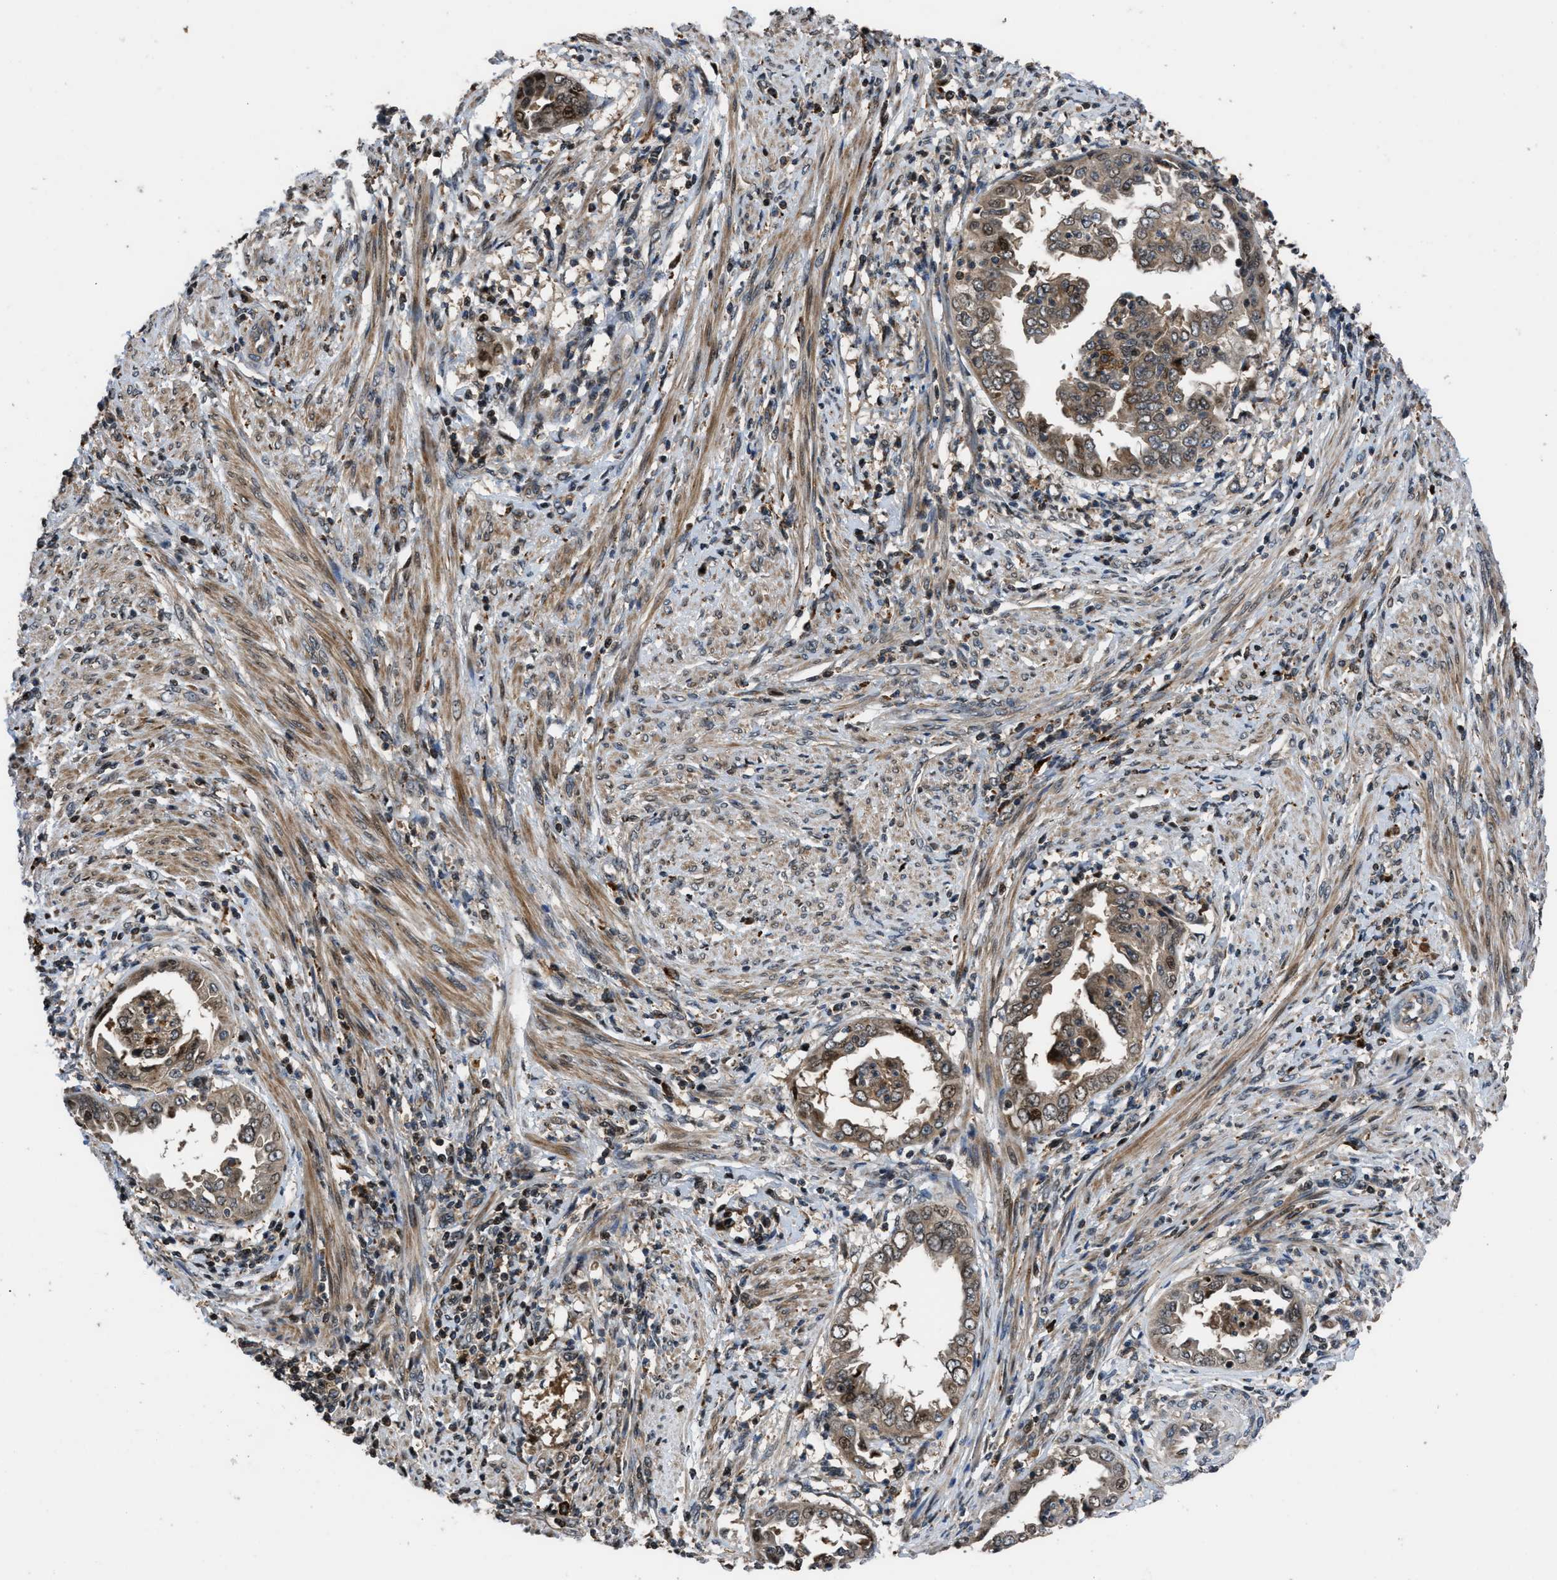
{"staining": {"intensity": "moderate", "quantity": ">75%", "location": "cytoplasmic/membranous,nuclear"}, "tissue": "endometrial cancer", "cell_type": "Tumor cells", "image_type": "cancer", "snomed": [{"axis": "morphology", "description": "Adenocarcinoma, NOS"}, {"axis": "topography", "description": "Endometrium"}], "caption": "The immunohistochemical stain shows moderate cytoplasmic/membranous and nuclear positivity in tumor cells of endometrial cancer tissue.", "gene": "CTBS", "patient": {"sex": "female", "age": 85}}